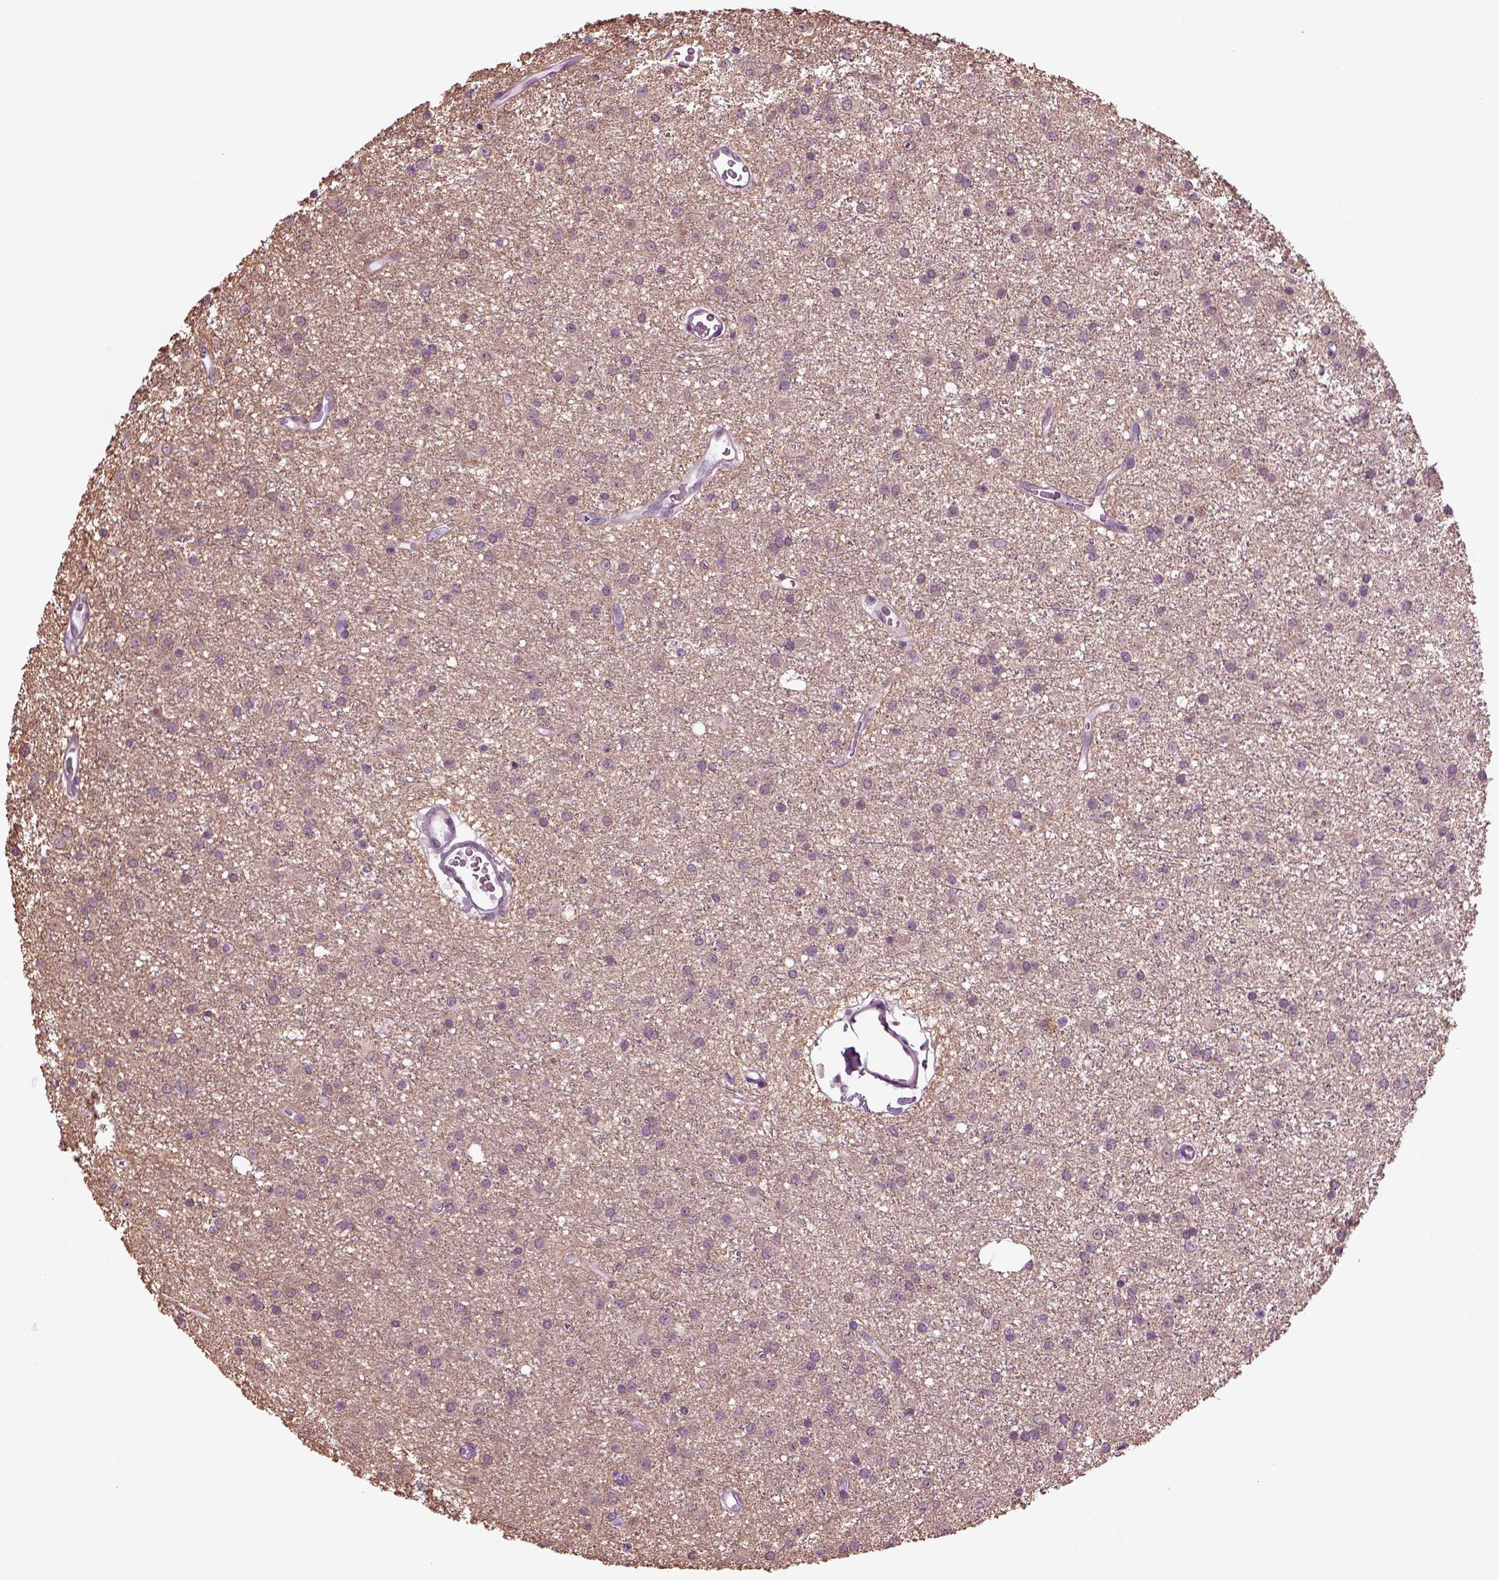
{"staining": {"intensity": "negative", "quantity": "none", "location": "none"}, "tissue": "glioma", "cell_type": "Tumor cells", "image_type": "cancer", "snomed": [{"axis": "morphology", "description": "Glioma, malignant, Low grade"}, {"axis": "topography", "description": "Brain"}], "caption": "IHC of malignant glioma (low-grade) displays no expression in tumor cells.", "gene": "SLC6A17", "patient": {"sex": "male", "age": 27}}